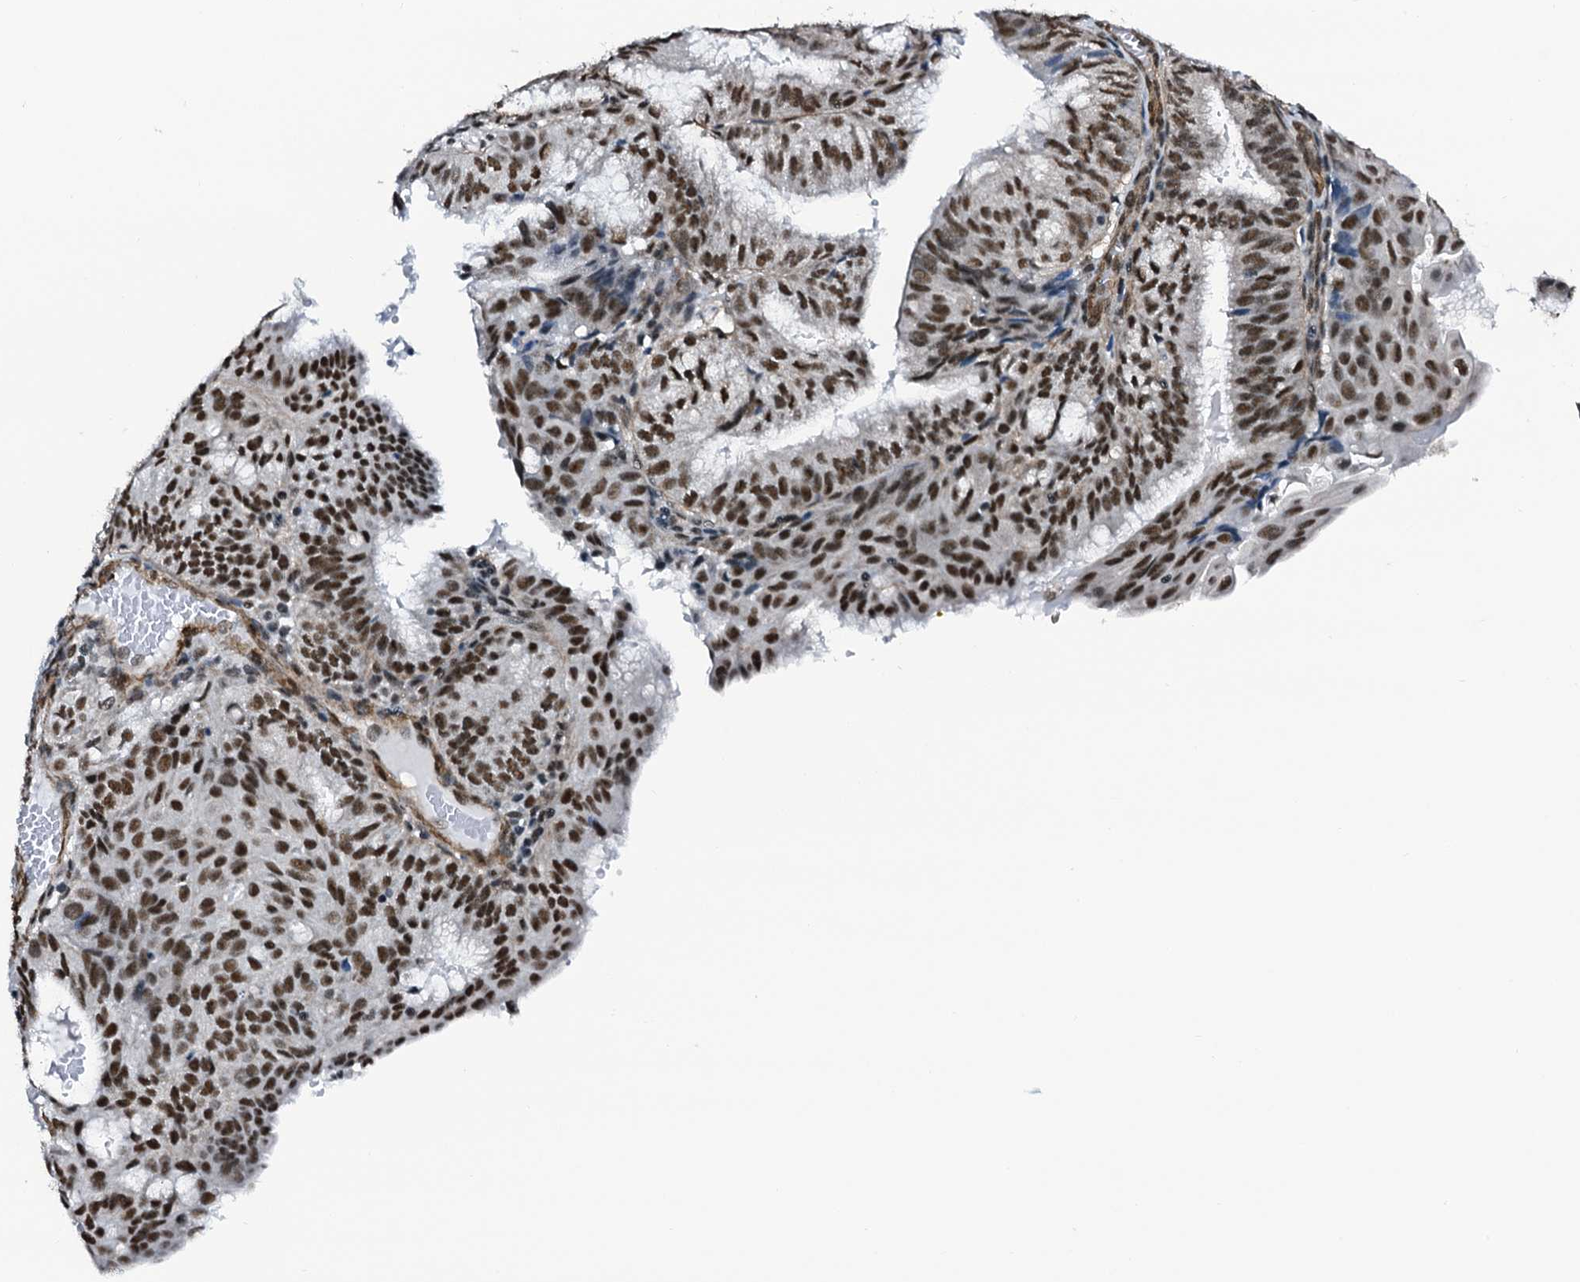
{"staining": {"intensity": "moderate", "quantity": ">75%", "location": "nuclear"}, "tissue": "endometrial cancer", "cell_type": "Tumor cells", "image_type": "cancer", "snomed": [{"axis": "morphology", "description": "Adenocarcinoma, NOS"}, {"axis": "topography", "description": "Endometrium"}], "caption": "The micrograph reveals immunohistochemical staining of endometrial adenocarcinoma. There is moderate nuclear staining is identified in approximately >75% of tumor cells. The staining was performed using DAB to visualize the protein expression in brown, while the nuclei were stained in blue with hematoxylin (Magnification: 20x).", "gene": "CWC15", "patient": {"sex": "female", "age": 49}}